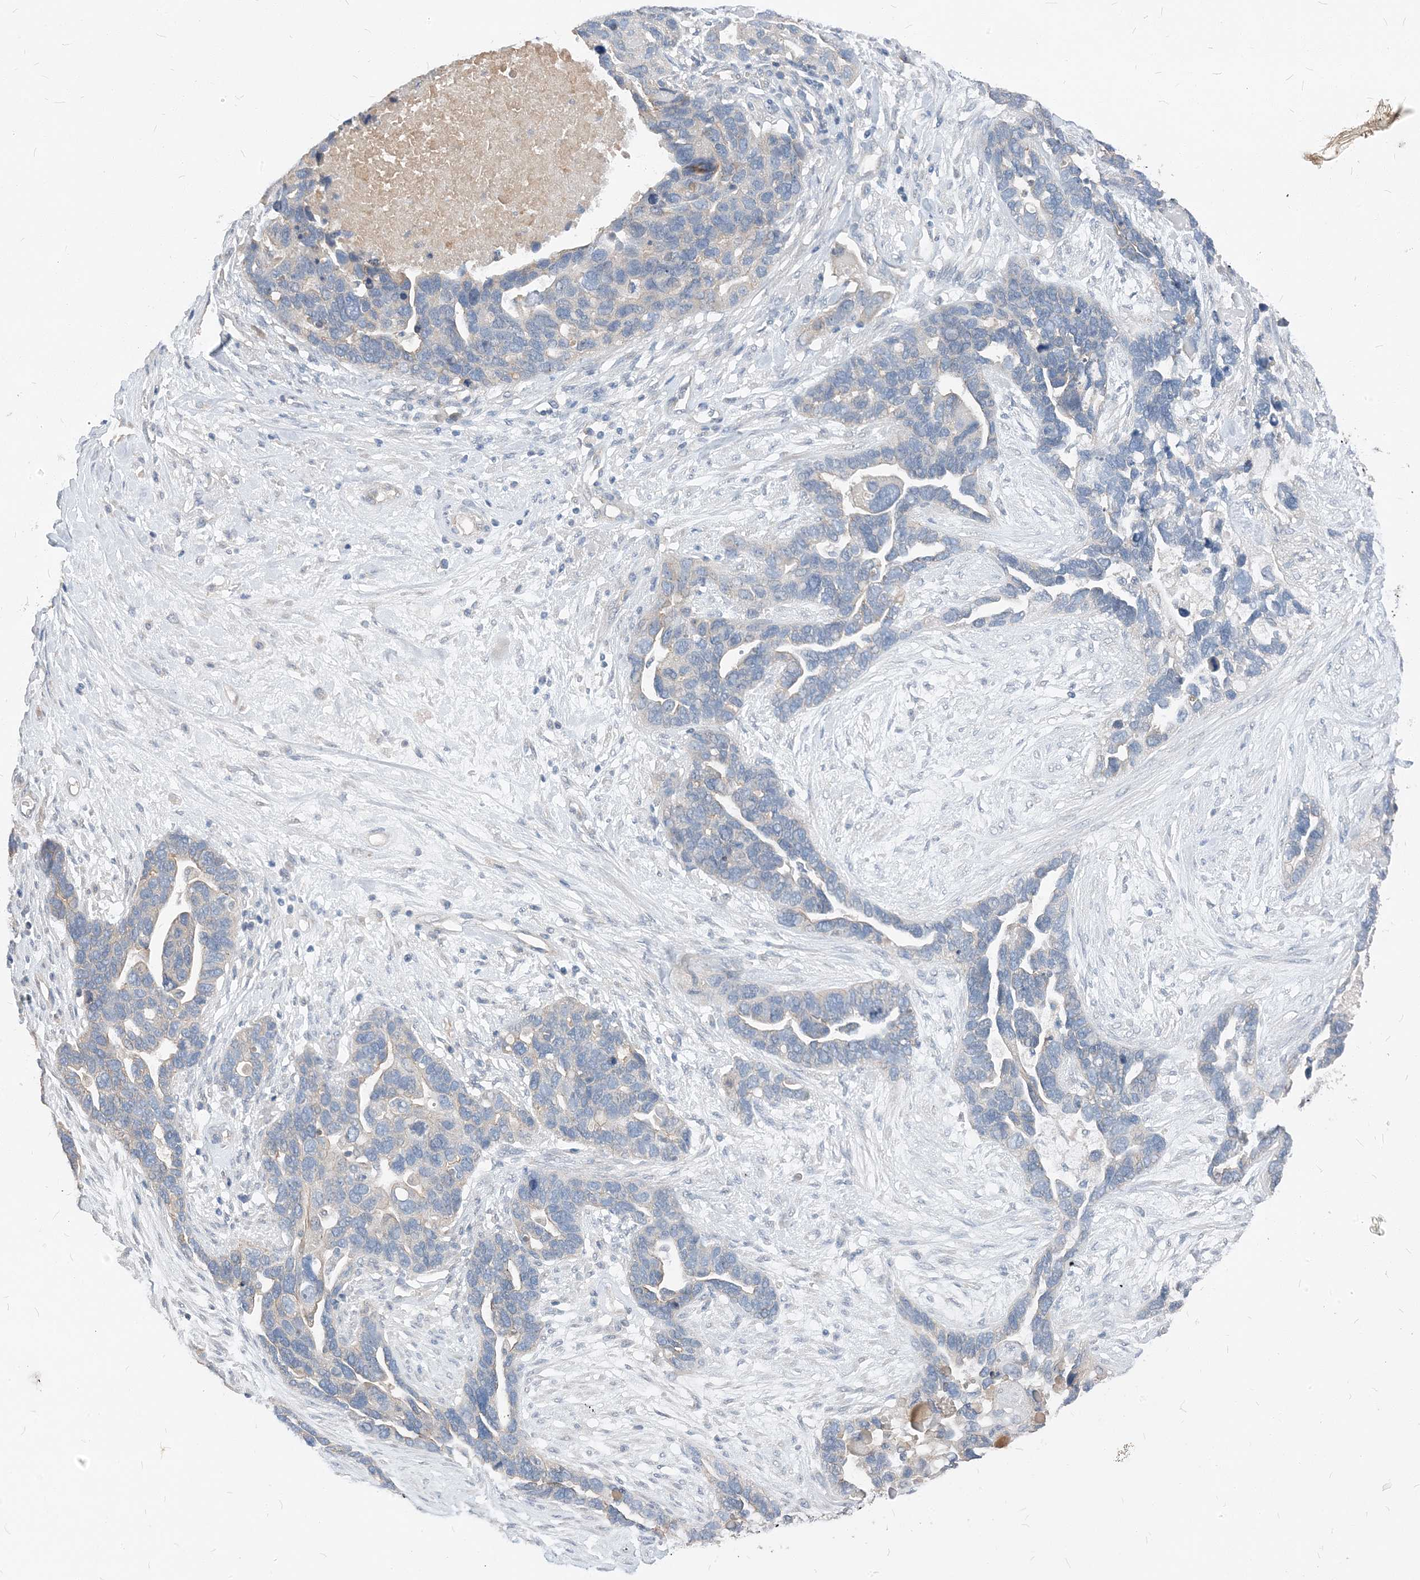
{"staining": {"intensity": "negative", "quantity": "none", "location": "none"}, "tissue": "ovarian cancer", "cell_type": "Tumor cells", "image_type": "cancer", "snomed": [{"axis": "morphology", "description": "Cystadenocarcinoma, serous, NOS"}, {"axis": "topography", "description": "Ovary"}], "caption": "Human ovarian cancer stained for a protein using immunohistochemistry (IHC) exhibits no expression in tumor cells.", "gene": "NCOA7", "patient": {"sex": "female", "age": 54}}